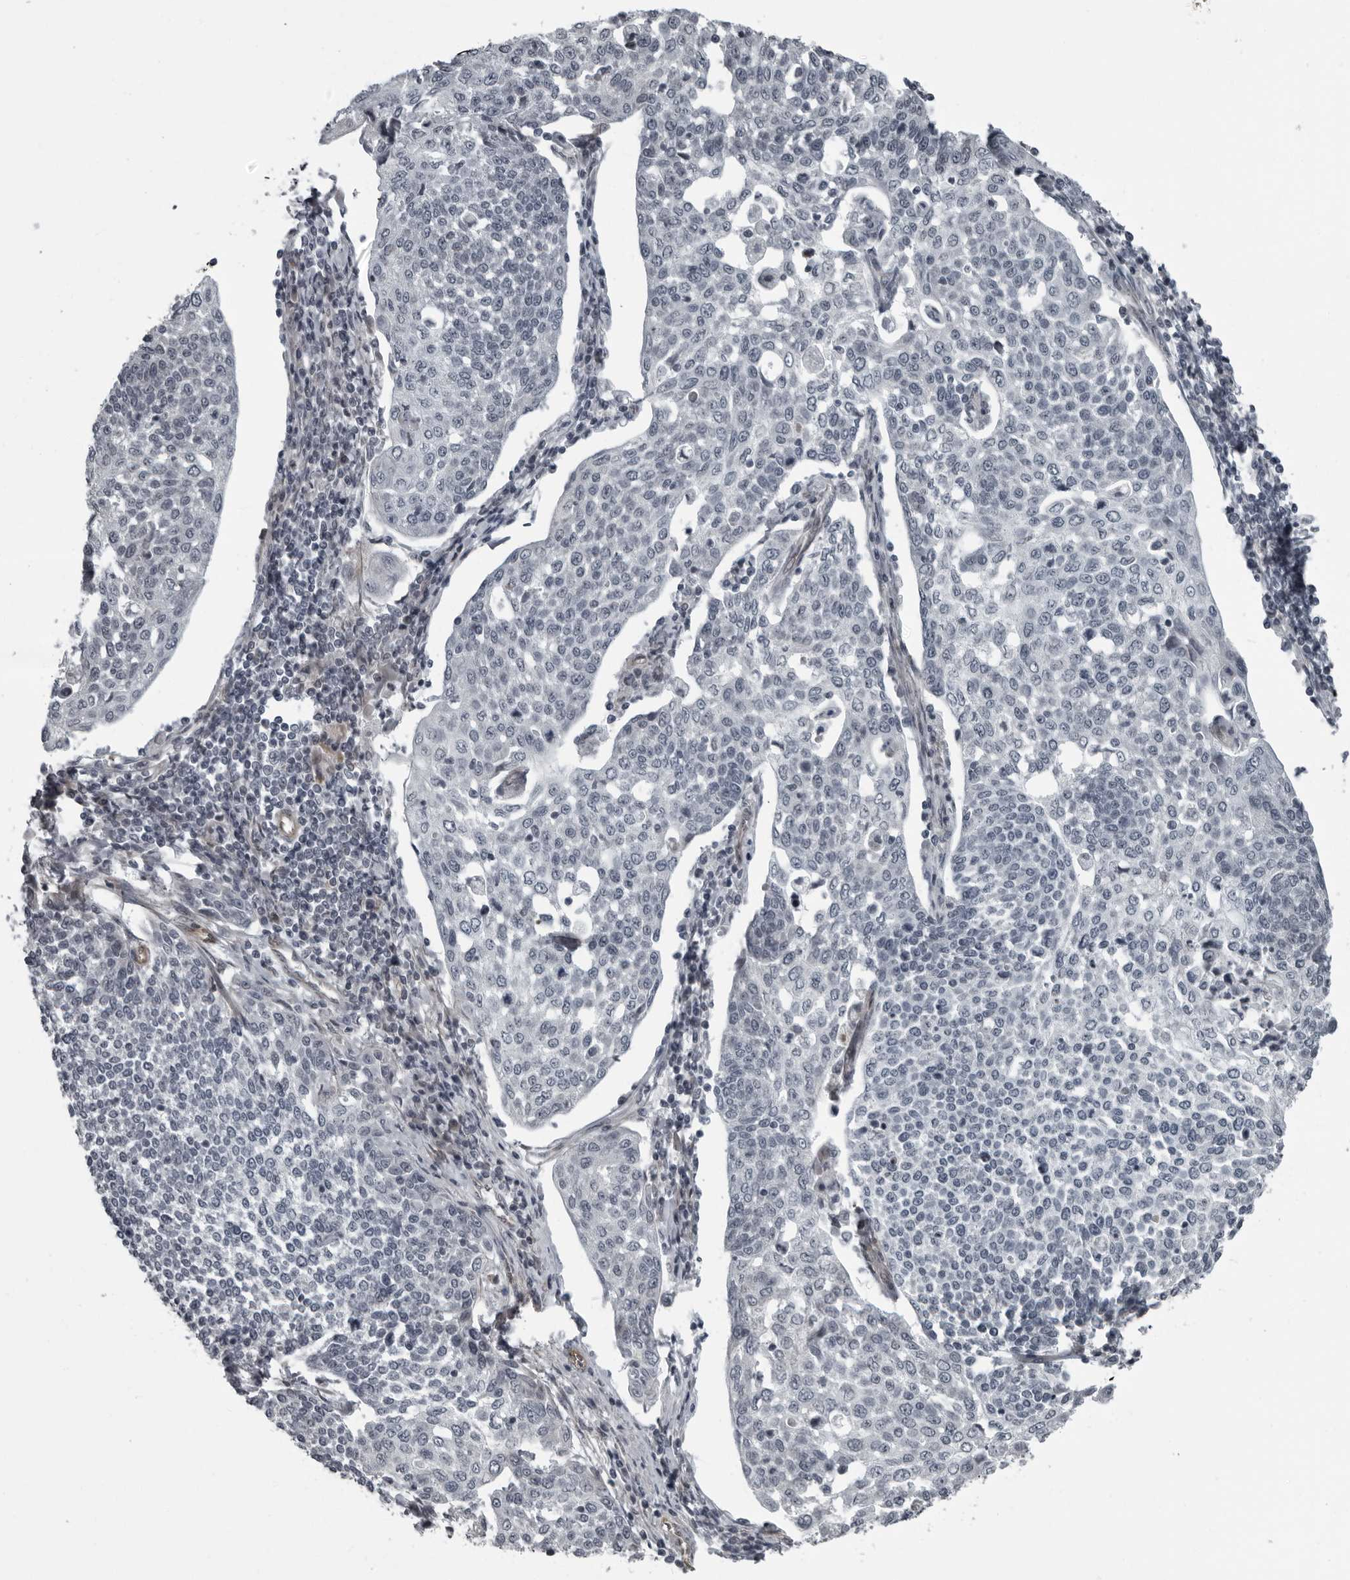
{"staining": {"intensity": "negative", "quantity": "none", "location": "none"}, "tissue": "cervical cancer", "cell_type": "Tumor cells", "image_type": "cancer", "snomed": [{"axis": "morphology", "description": "Squamous cell carcinoma, NOS"}, {"axis": "topography", "description": "Cervix"}], "caption": "IHC micrograph of cervical cancer stained for a protein (brown), which demonstrates no expression in tumor cells.", "gene": "FAM102B", "patient": {"sex": "female", "age": 34}}